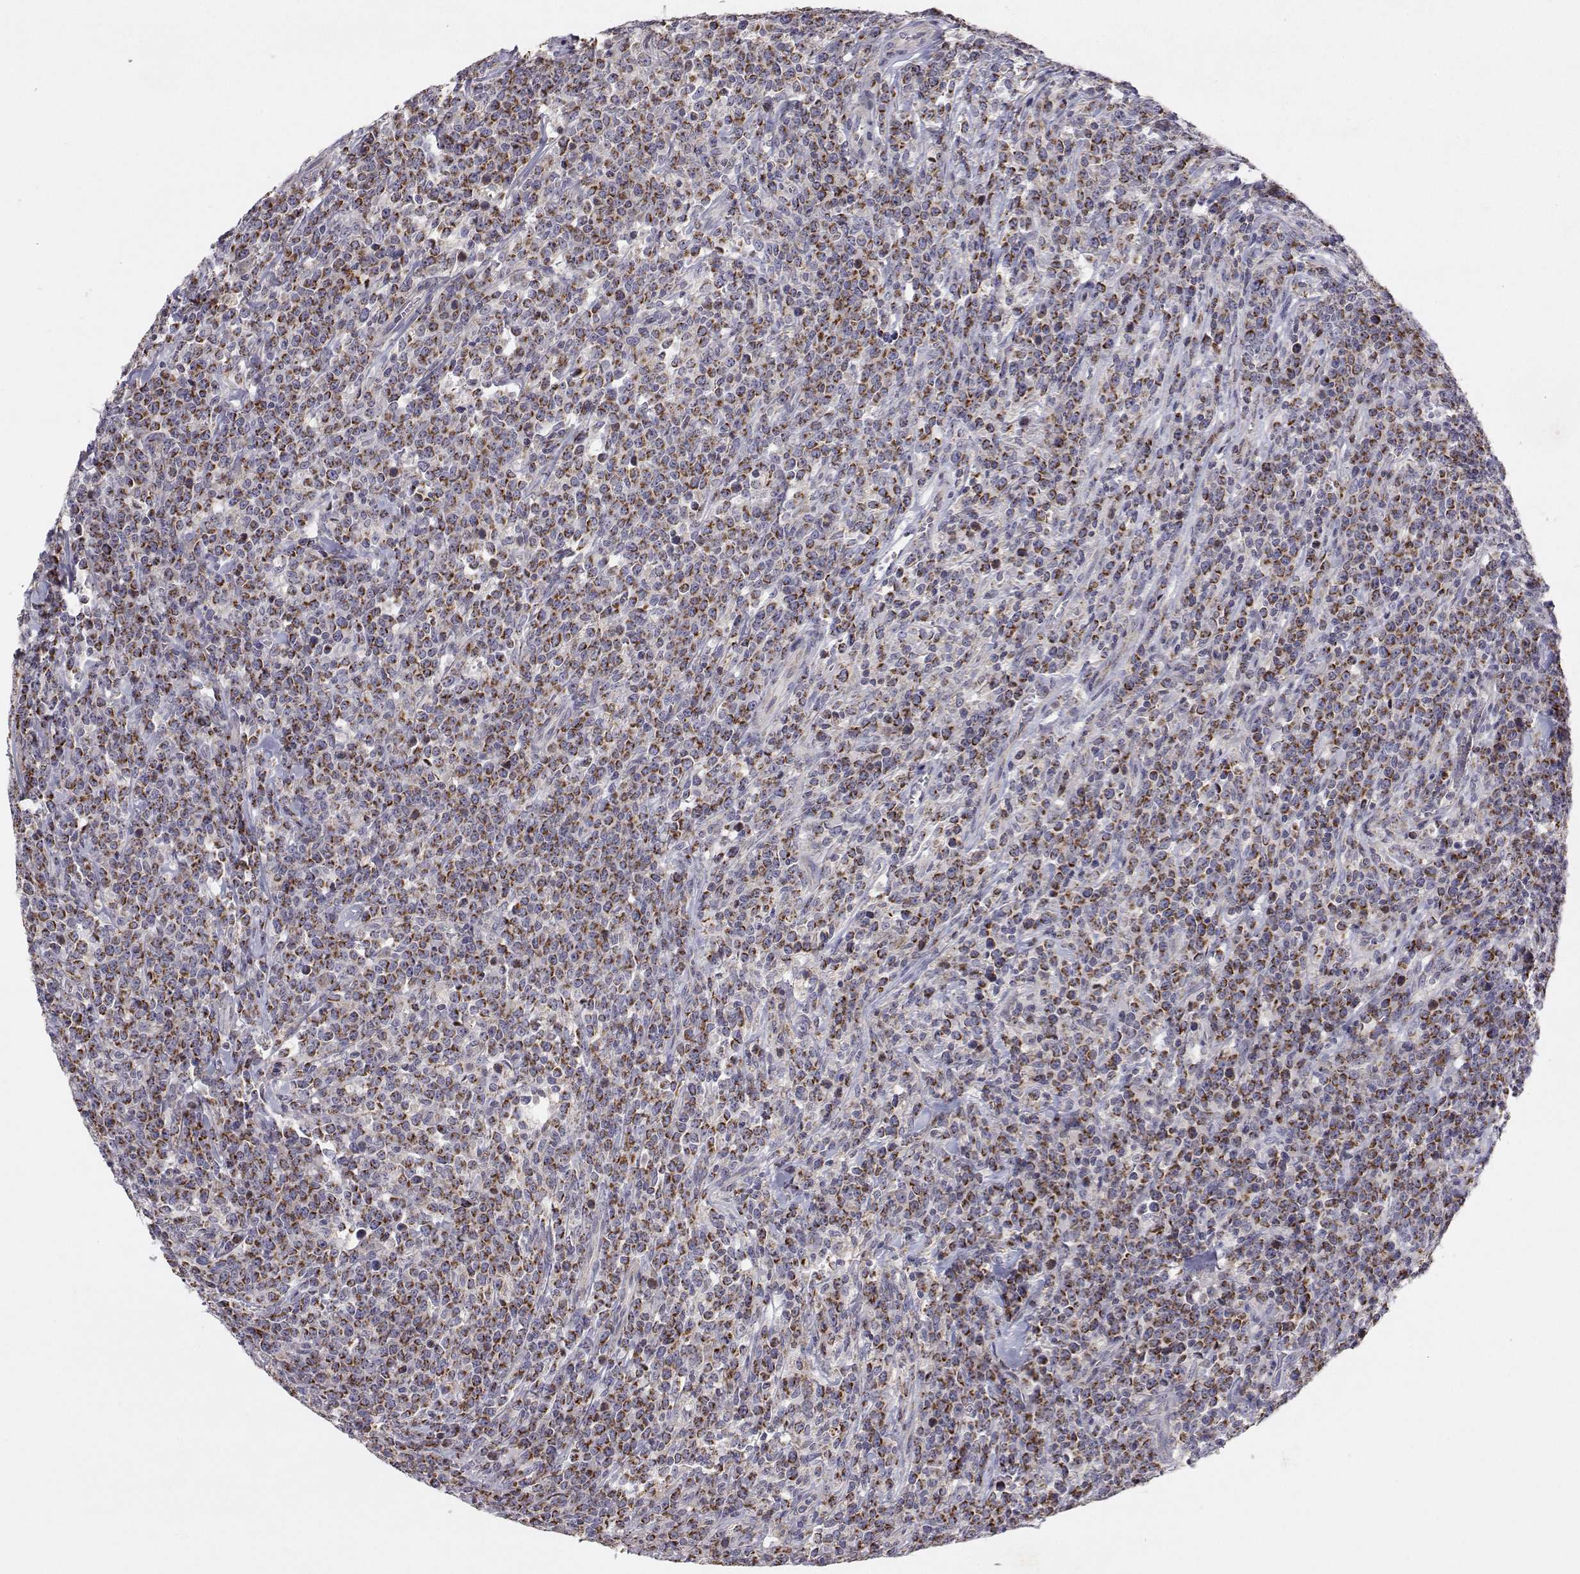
{"staining": {"intensity": "strong", "quantity": "25%-75%", "location": "cytoplasmic/membranous"}, "tissue": "lymphoma", "cell_type": "Tumor cells", "image_type": "cancer", "snomed": [{"axis": "morphology", "description": "Malignant lymphoma, non-Hodgkin's type, High grade"}, {"axis": "topography", "description": "Small intestine"}], "caption": "IHC photomicrograph of neoplastic tissue: lymphoma stained using IHC reveals high levels of strong protein expression localized specifically in the cytoplasmic/membranous of tumor cells, appearing as a cytoplasmic/membranous brown color.", "gene": "MRPL3", "patient": {"sex": "female", "age": 56}}